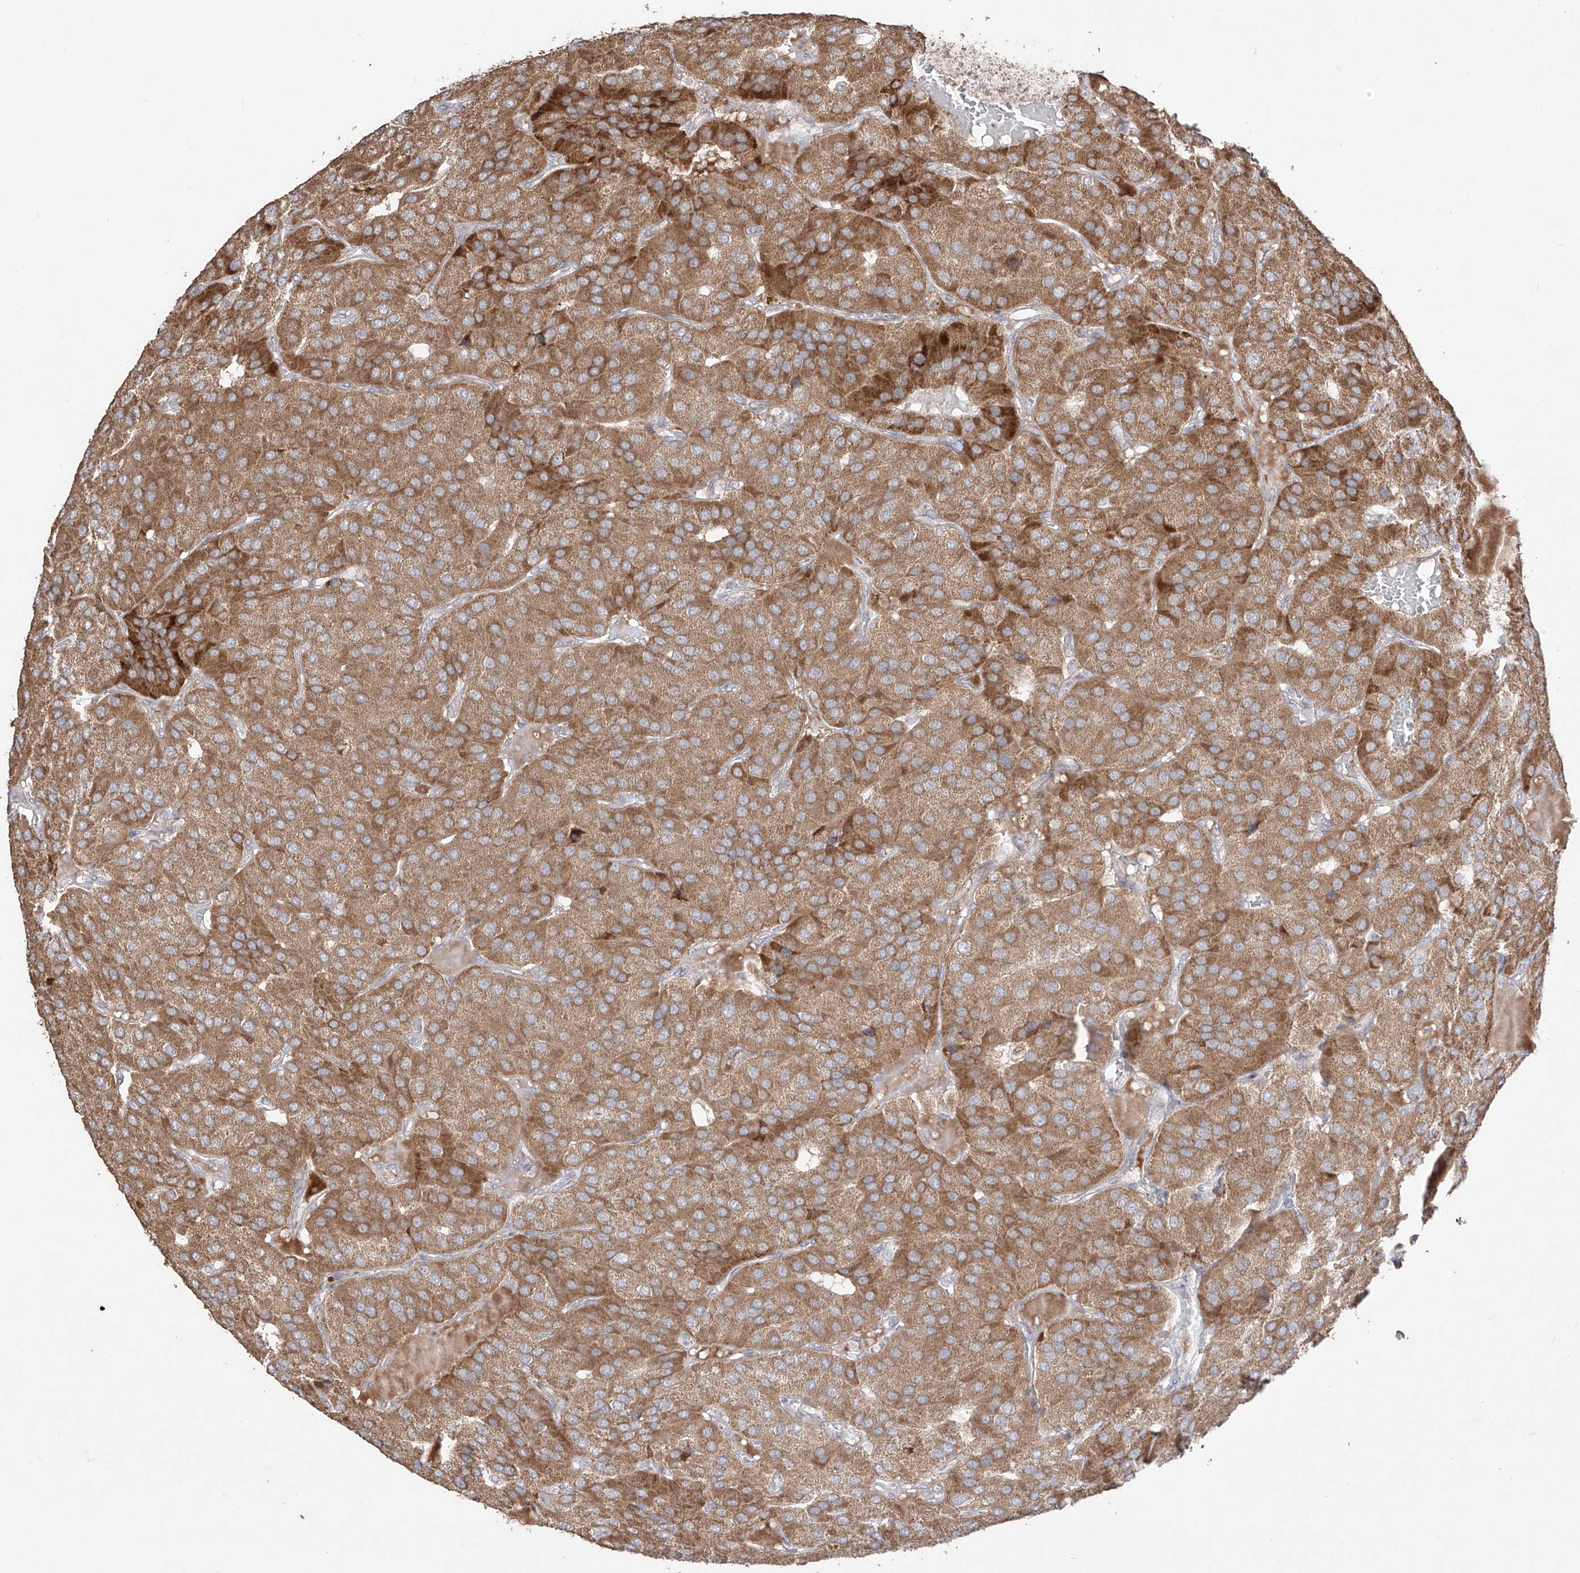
{"staining": {"intensity": "moderate", "quantity": ">75%", "location": "cytoplasmic/membranous"}, "tissue": "parathyroid gland", "cell_type": "Glandular cells", "image_type": "normal", "snomed": [{"axis": "morphology", "description": "Normal tissue, NOS"}, {"axis": "morphology", "description": "Adenoma, NOS"}, {"axis": "topography", "description": "Parathyroid gland"}], "caption": "A brown stain highlights moderate cytoplasmic/membranous staining of a protein in glandular cells of benign human parathyroid gland.", "gene": "YKT6", "patient": {"sex": "female", "age": 86}}